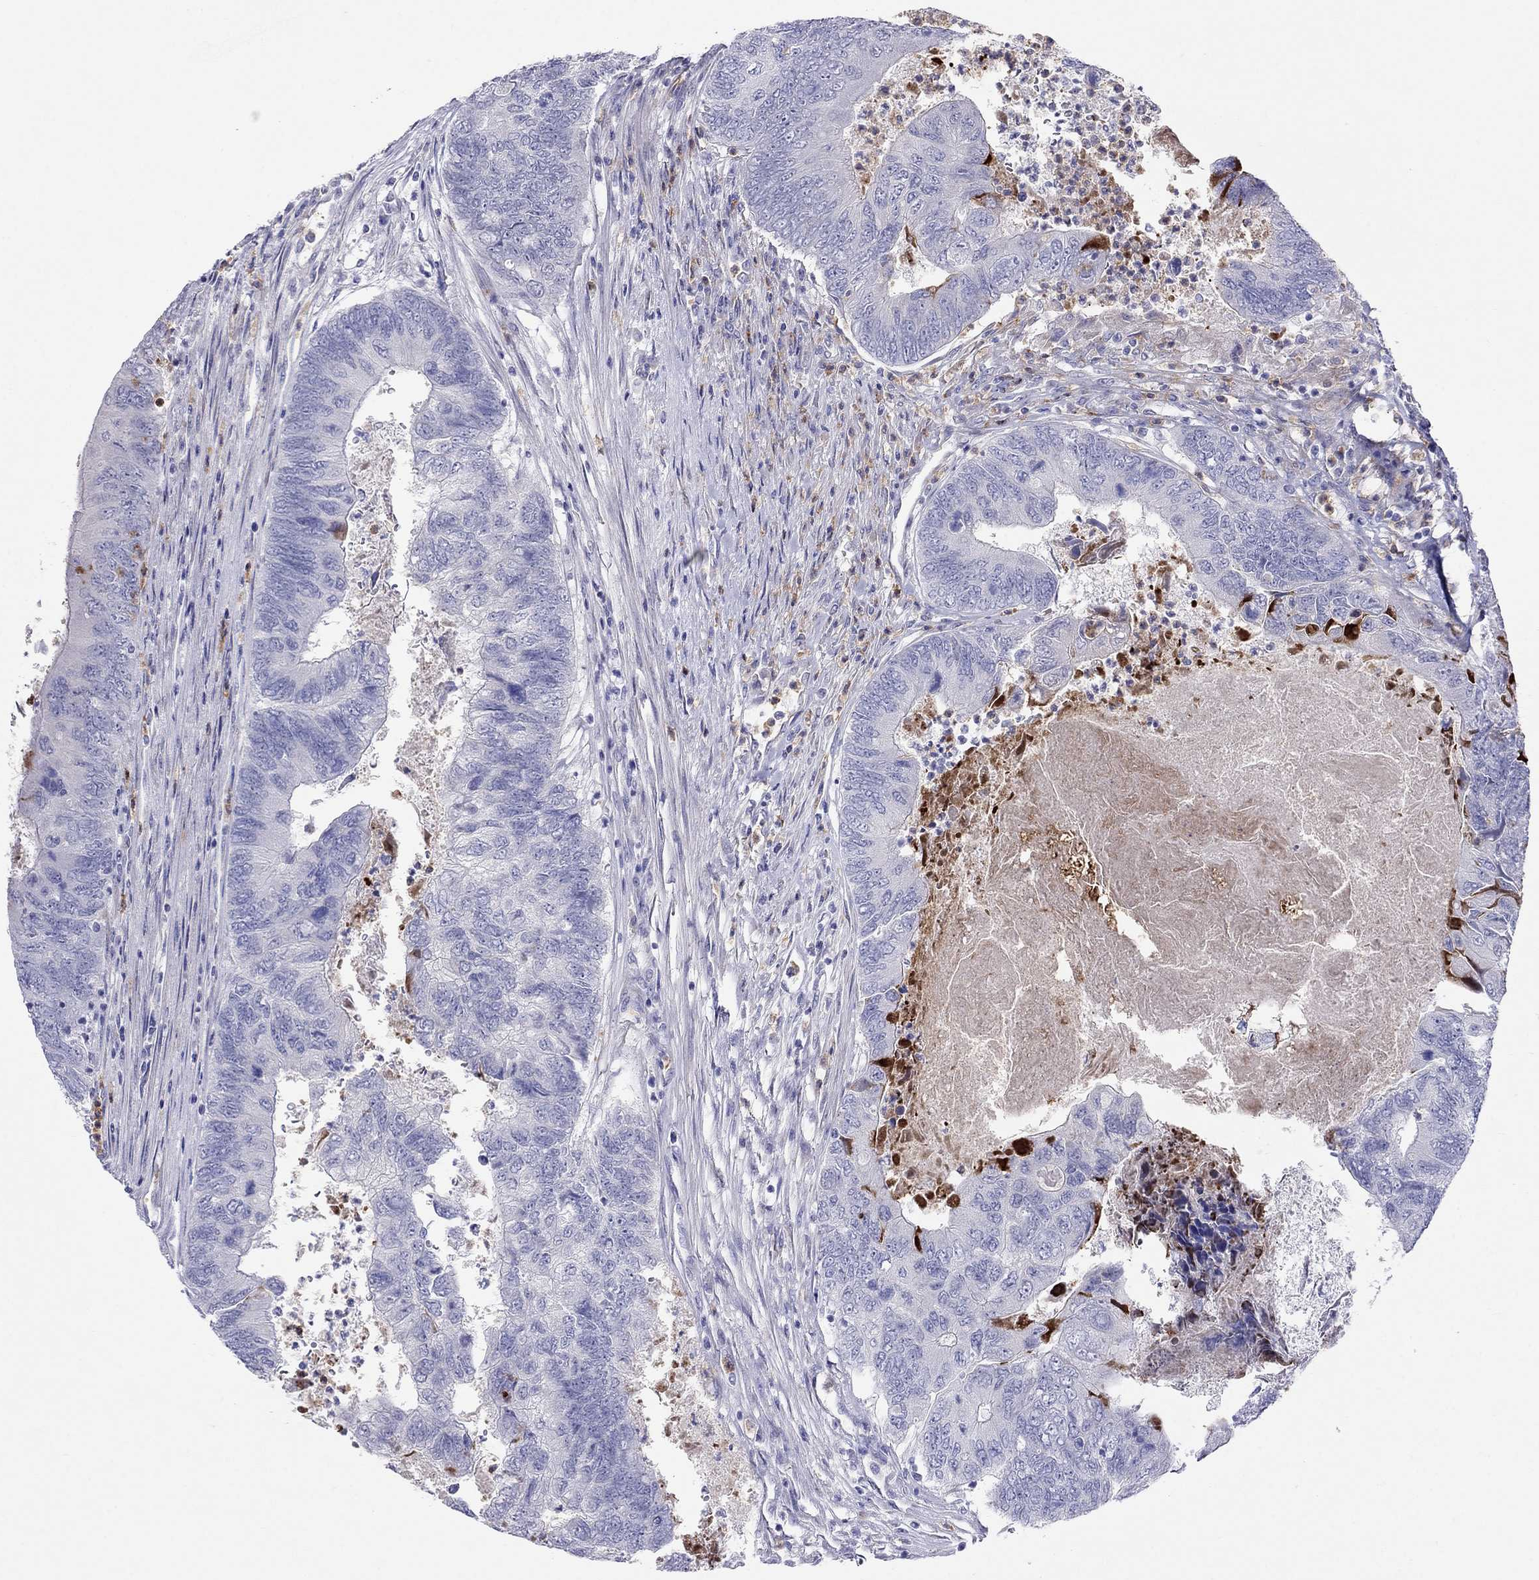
{"staining": {"intensity": "negative", "quantity": "none", "location": "none"}, "tissue": "colorectal cancer", "cell_type": "Tumor cells", "image_type": "cancer", "snomed": [{"axis": "morphology", "description": "Adenocarcinoma, NOS"}, {"axis": "topography", "description": "Colon"}], "caption": "Immunohistochemistry (IHC) of human colorectal cancer demonstrates no expression in tumor cells.", "gene": "SPINT4", "patient": {"sex": "female", "age": 67}}